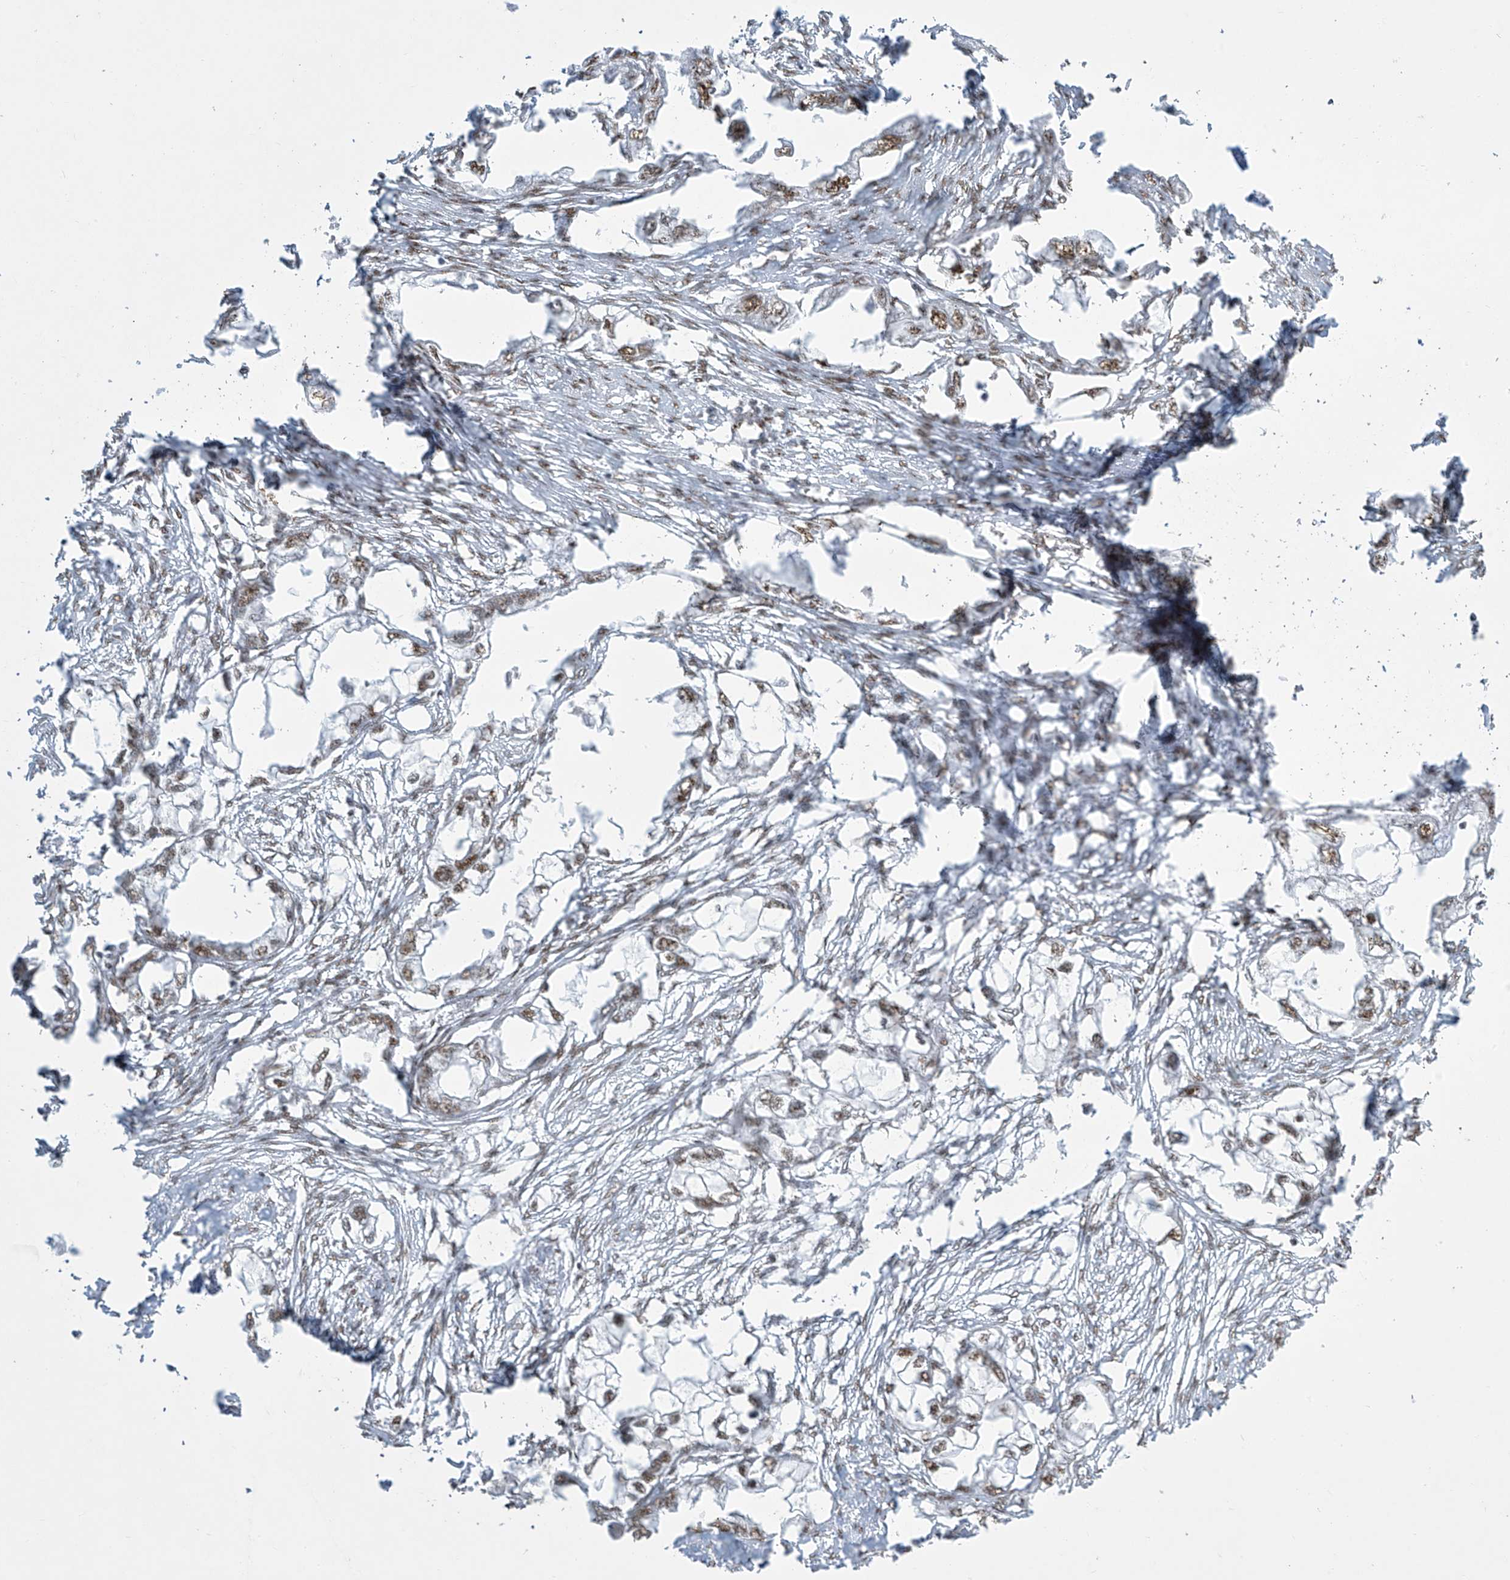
{"staining": {"intensity": "weak", "quantity": ">75%", "location": "nuclear"}, "tissue": "endometrial cancer", "cell_type": "Tumor cells", "image_type": "cancer", "snomed": [{"axis": "morphology", "description": "Adenocarcinoma, NOS"}, {"axis": "morphology", "description": "Adenocarcinoma, metastatic, NOS"}, {"axis": "topography", "description": "Adipose tissue"}, {"axis": "topography", "description": "Endometrium"}], "caption": "High-magnification brightfield microscopy of endometrial cancer (adenocarcinoma) stained with DAB (3,3'-diaminobenzidine) (brown) and counterstained with hematoxylin (blue). tumor cells exhibit weak nuclear expression is present in about>75% of cells.", "gene": "MS4A6A", "patient": {"sex": "female", "age": 67}}